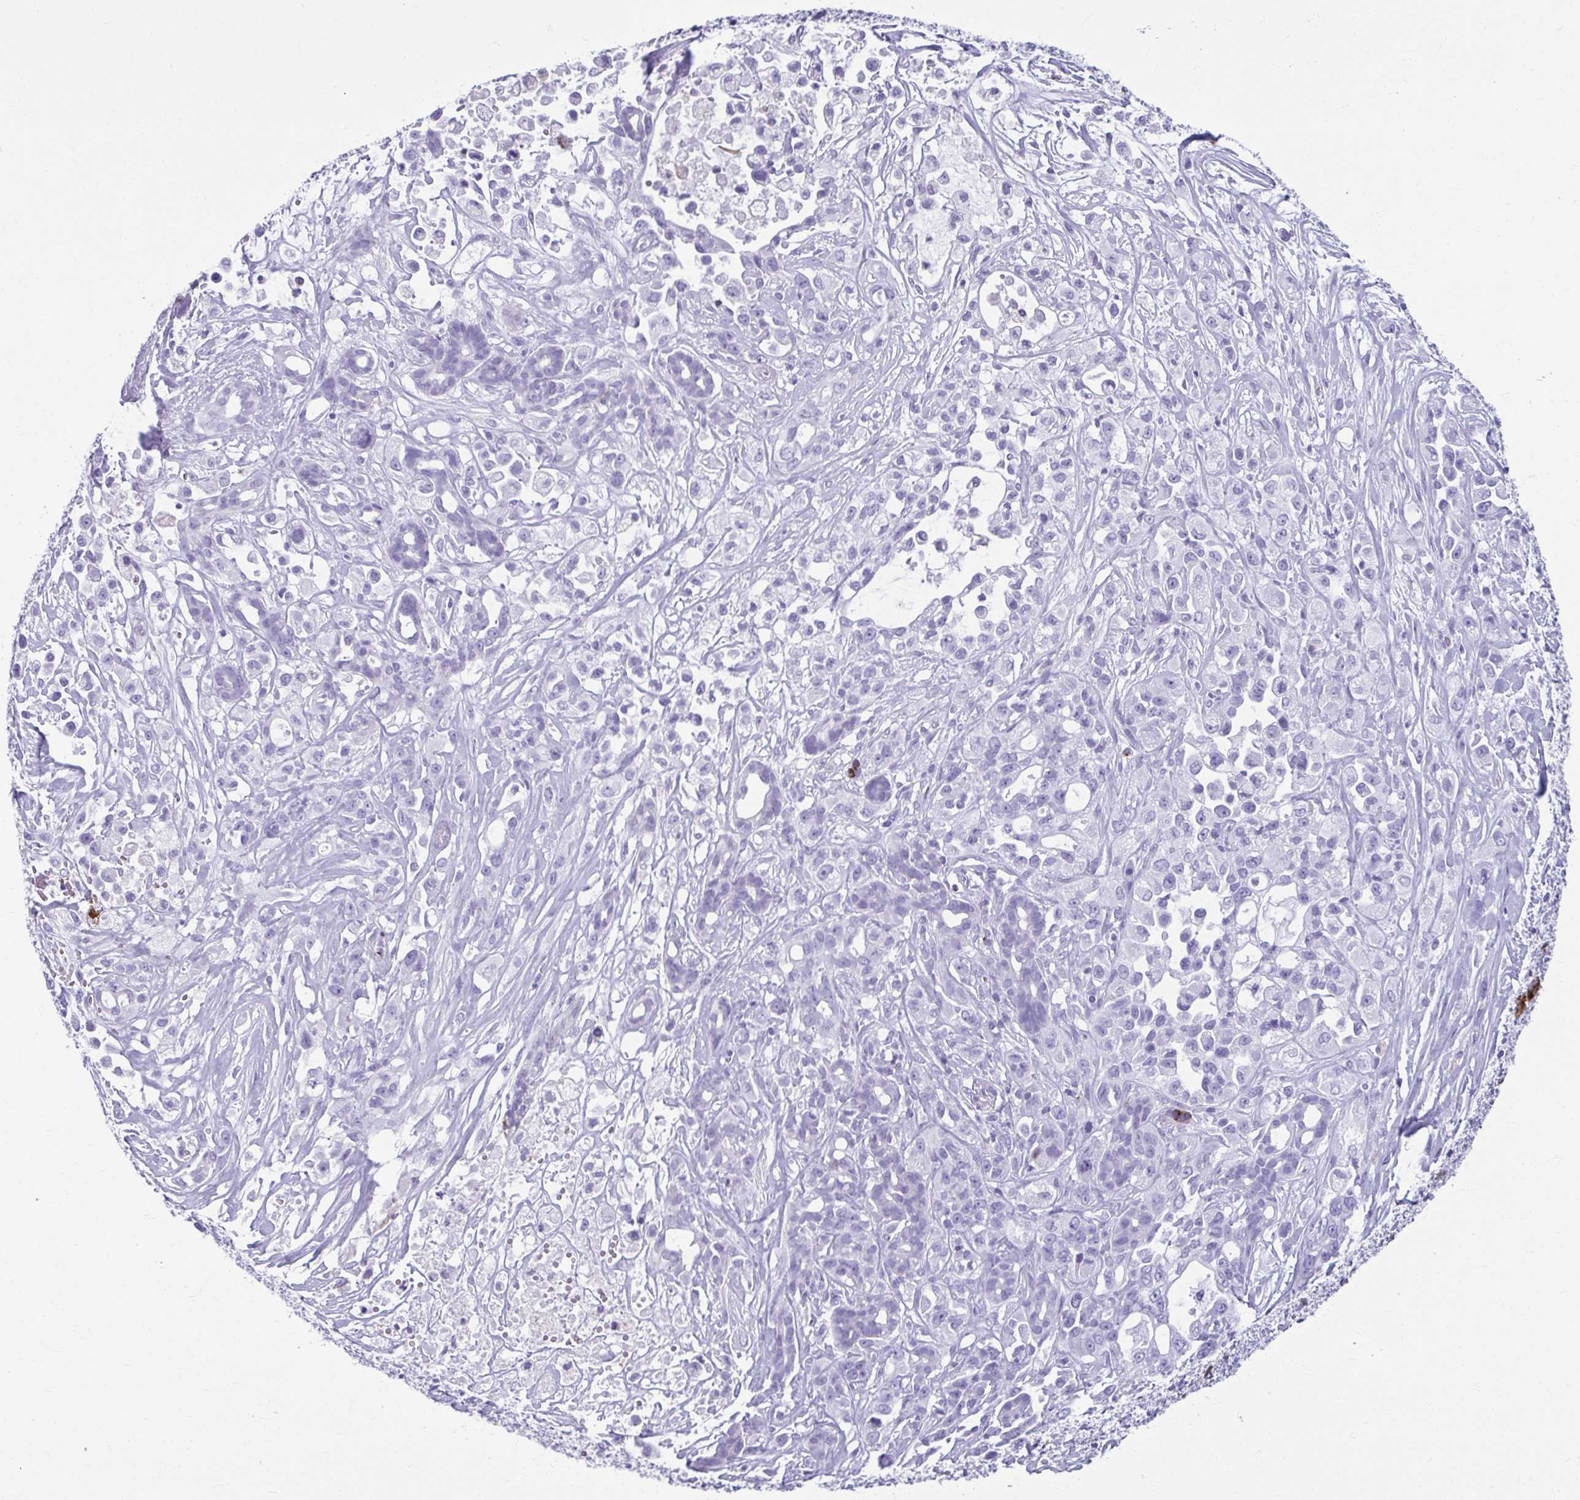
{"staining": {"intensity": "negative", "quantity": "none", "location": "none"}, "tissue": "pancreatic cancer", "cell_type": "Tumor cells", "image_type": "cancer", "snomed": [{"axis": "morphology", "description": "Adenocarcinoma, NOS"}, {"axis": "topography", "description": "Pancreas"}], "caption": "IHC of pancreatic cancer (adenocarcinoma) exhibits no staining in tumor cells.", "gene": "TCEAL3", "patient": {"sex": "male", "age": 44}}